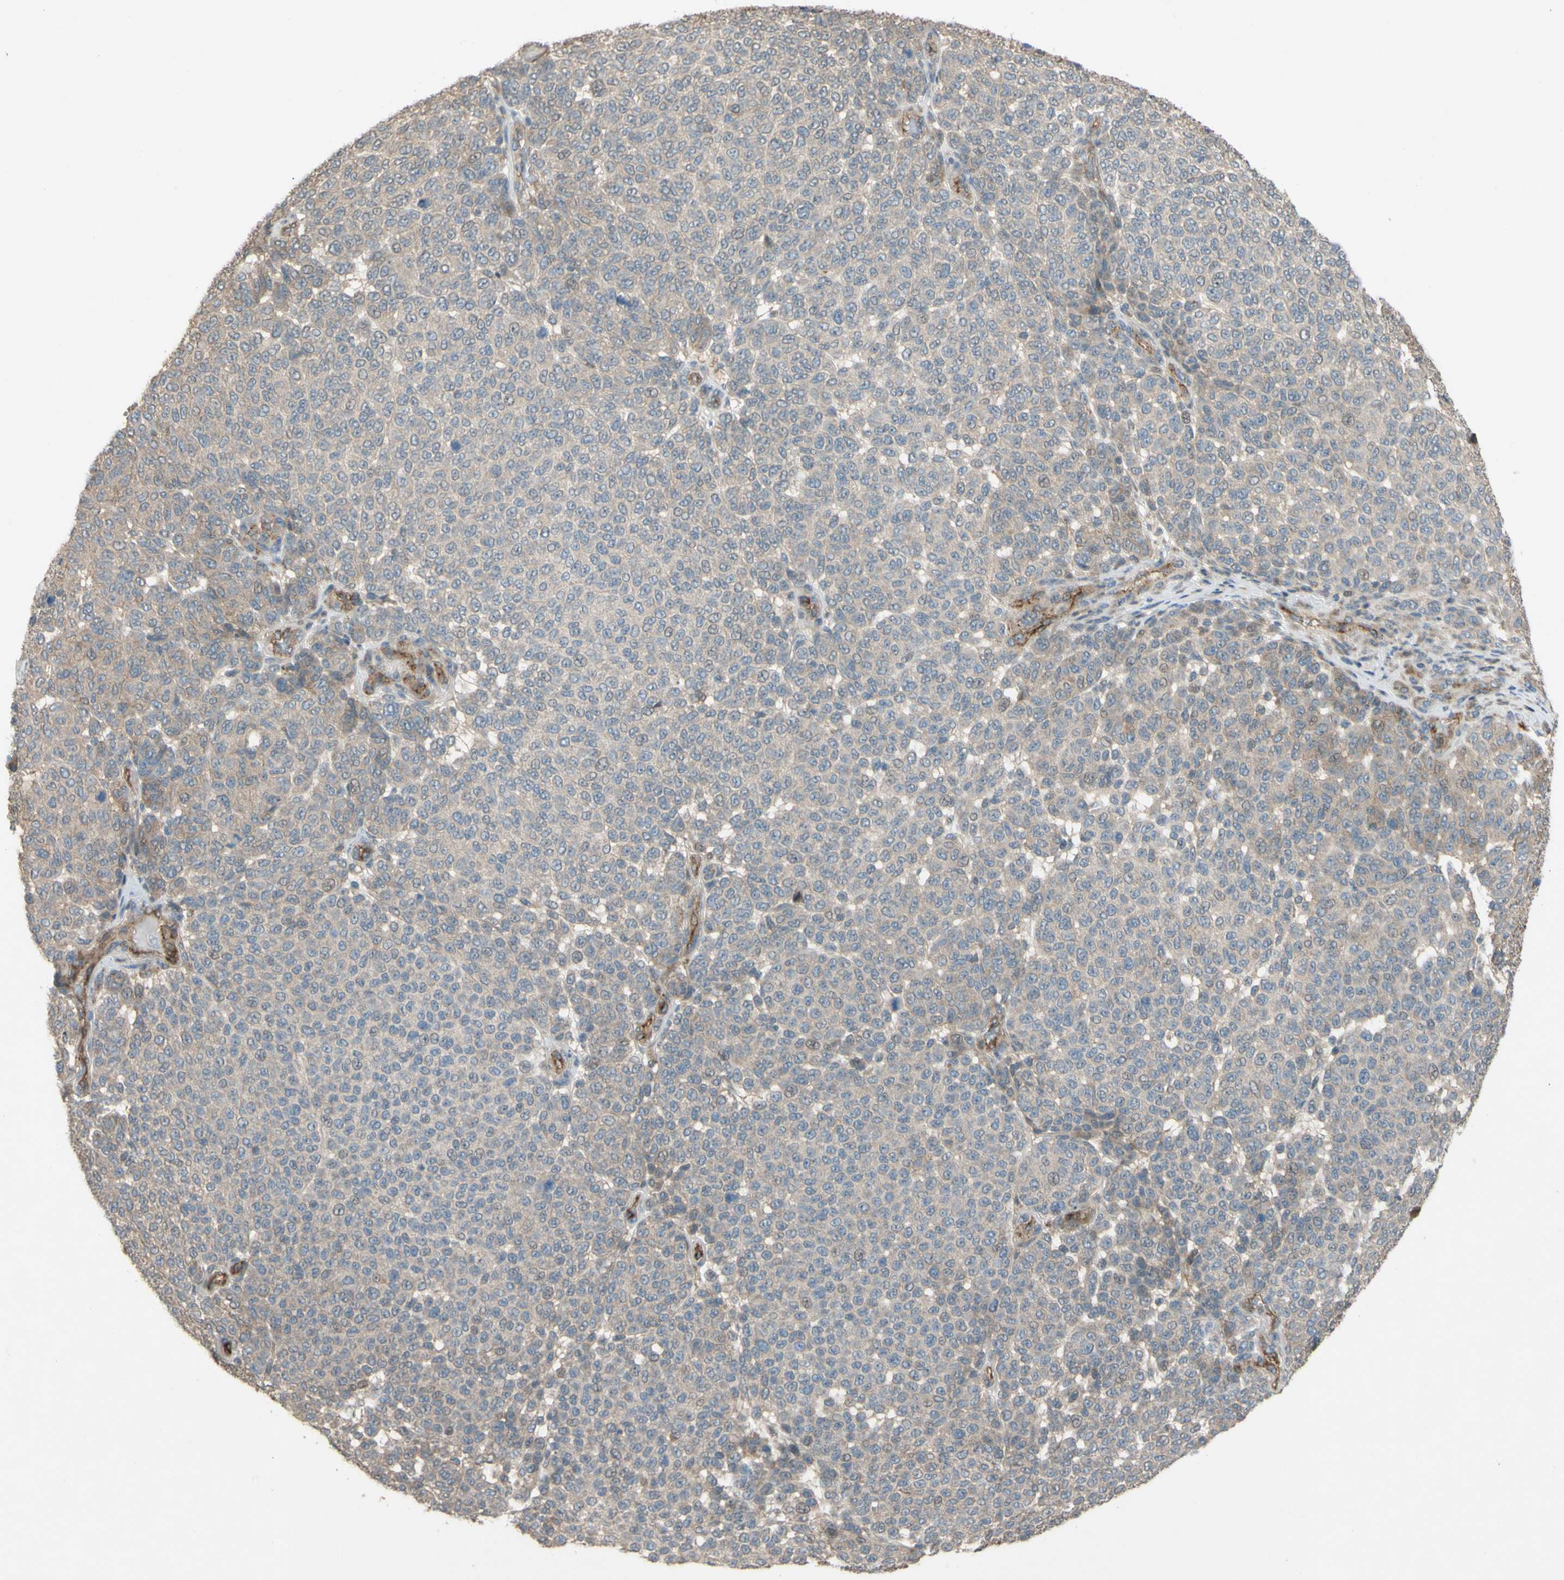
{"staining": {"intensity": "weak", "quantity": ">75%", "location": "cytoplasmic/membranous"}, "tissue": "melanoma", "cell_type": "Tumor cells", "image_type": "cancer", "snomed": [{"axis": "morphology", "description": "Malignant melanoma, NOS"}, {"axis": "topography", "description": "Skin"}], "caption": "This micrograph shows melanoma stained with immunohistochemistry (IHC) to label a protein in brown. The cytoplasmic/membranous of tumor cells show weak positivity for the protein. Nuclei are counter-stained blue.", "gene": "SHROOM4", "patient": {"sex": "male", "age": 59}}